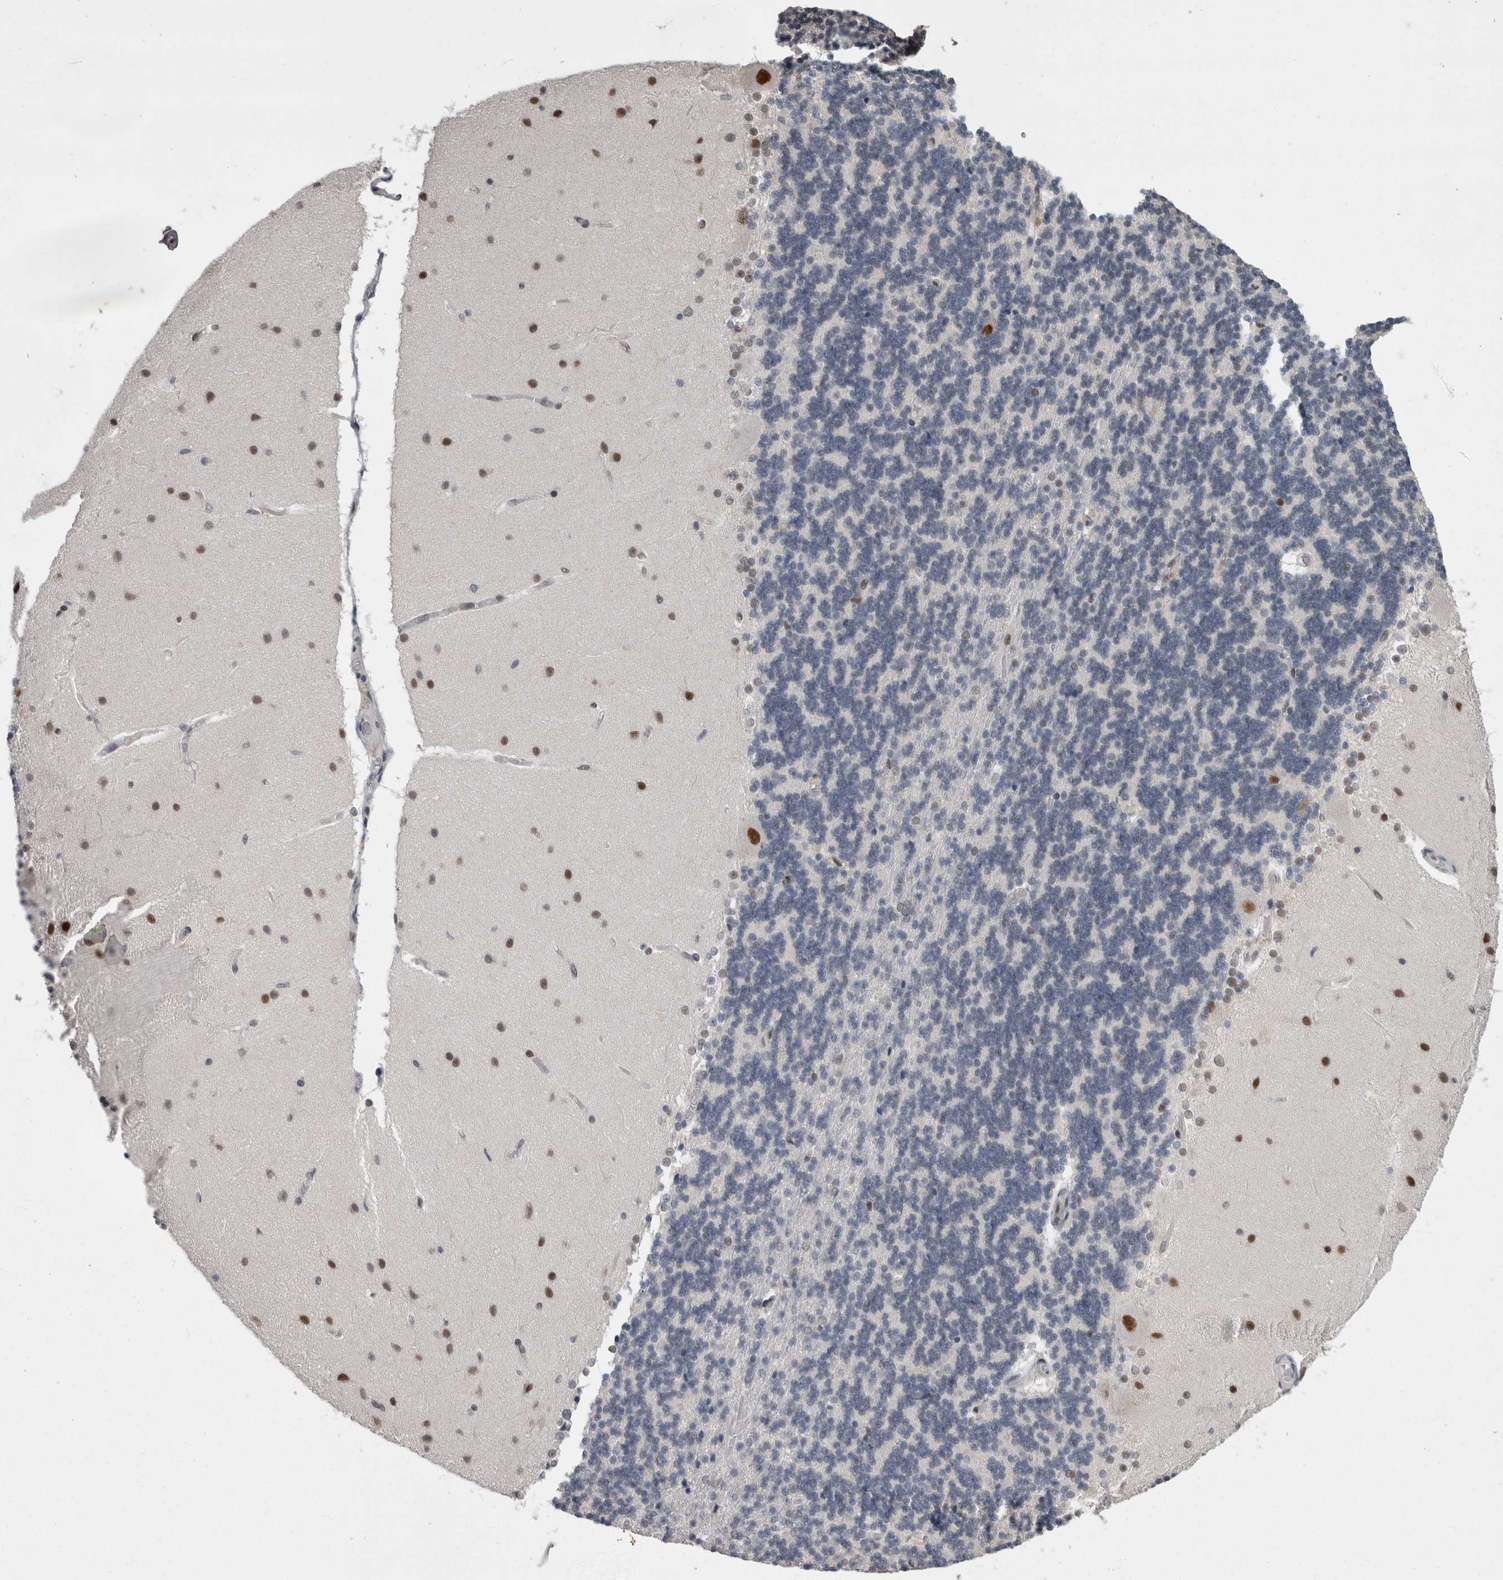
{"staining": {"intensity": "negative", "quantity": "none", "location": "none"}, "tissue": "cerebellum", "cell_type": "Cells in granular layer", "image_type": "normal", "snomed": [{"axis": "morphology", "description": "Normal tissue, NOS"}, {"axis": "topography", "description": "Cerebellum"}], "caption": "DAB immunohistochemical staining of unremarkable human cerebellum displays no significant positivity in cells in granular layer. (Stains: DAB immunohistochemistry (IHC) with hematoxylin counter stain, Microscopy: brightfield microscopy at high magnification).", "gene": "C1orf54", "patient": {"sex": "female", "age": 54}}